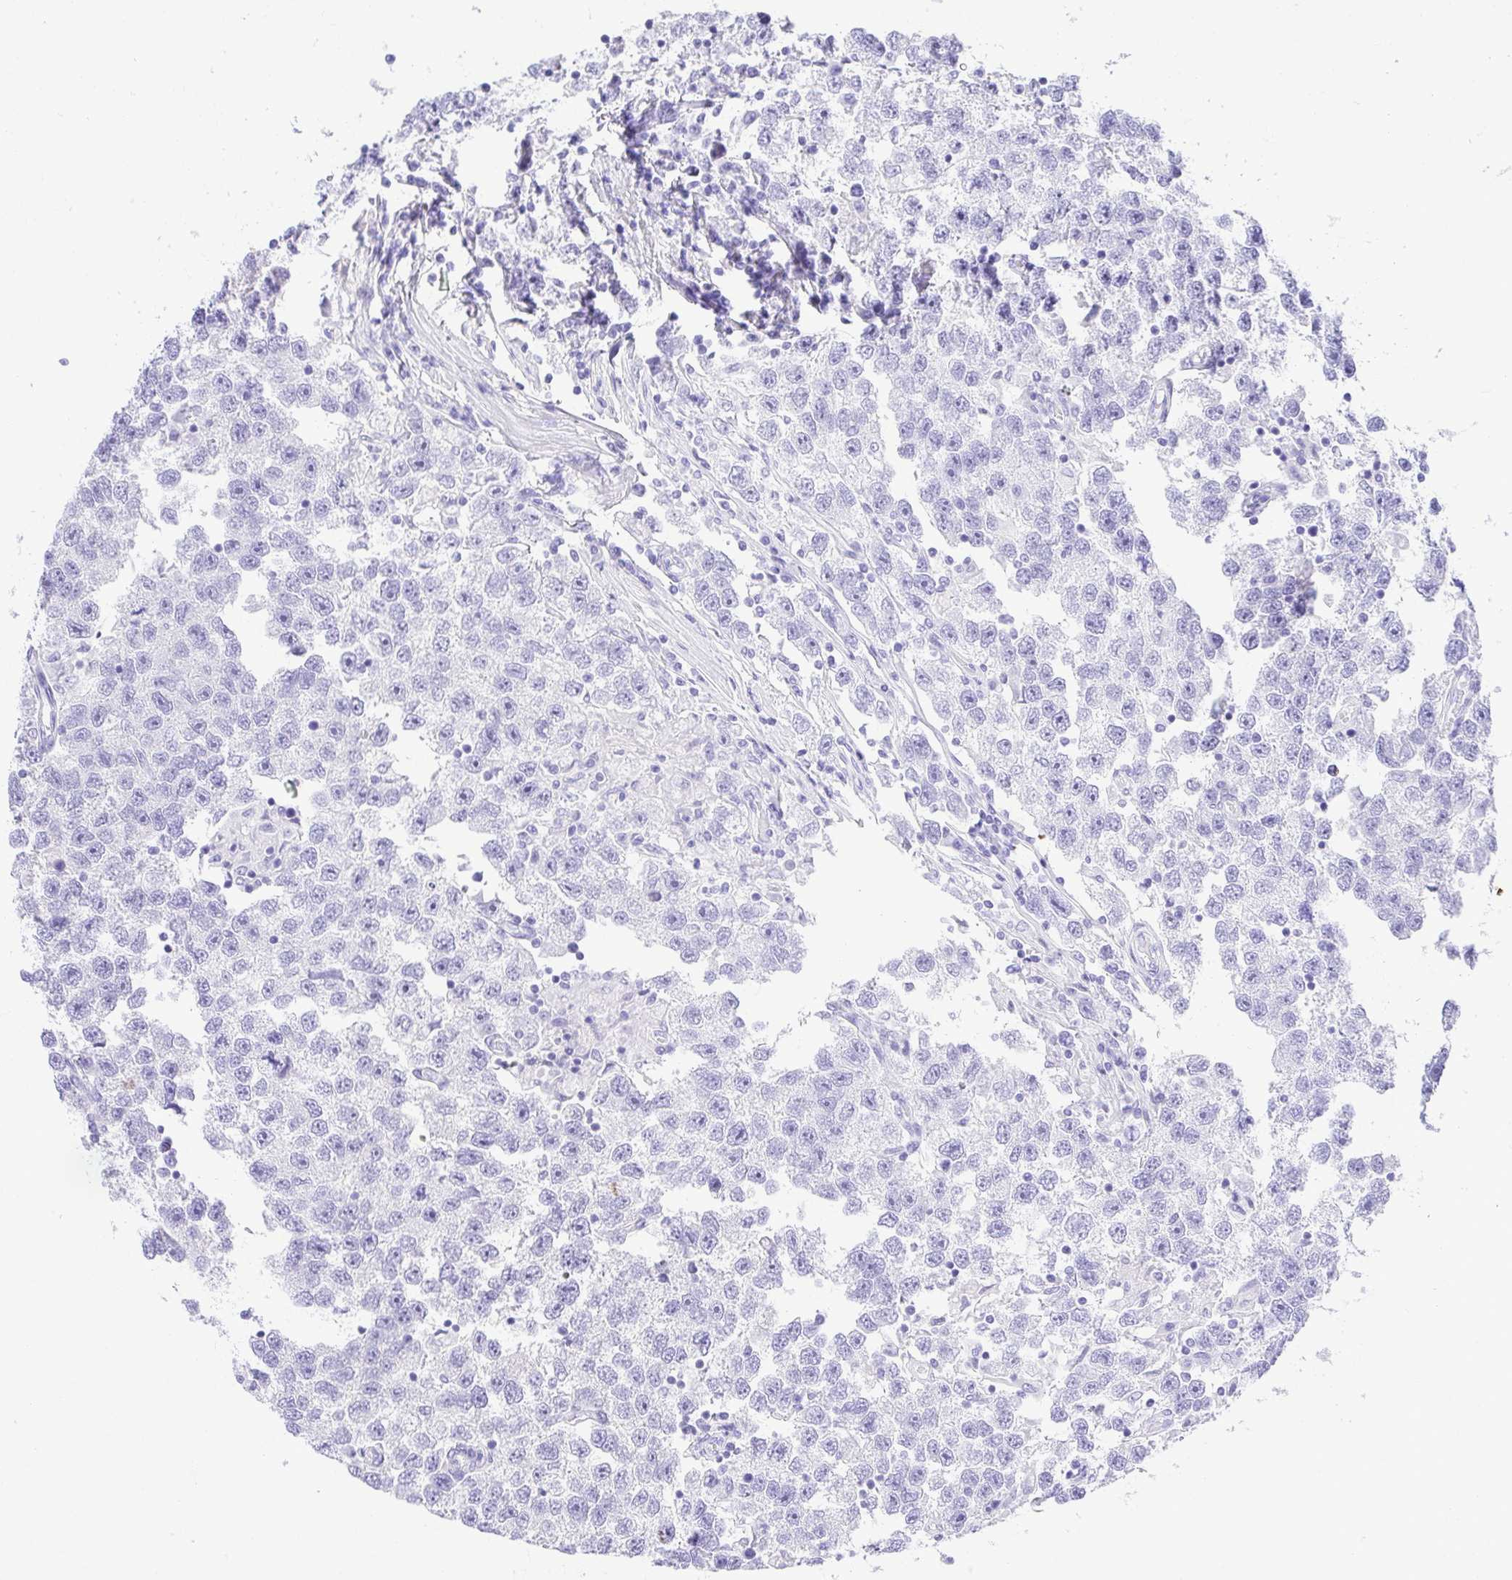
{"staining": {"intensity": "negative", "quantity": "none", "location": "none"}, "tissue": "testis cancer", "cell_type": "Tumor cells", "image_type": "cancer", "snomed": [{"axis": "morphology", "description": "Seminoma, NOS"}, {"axis": "topography", "description": "Testis"}], "caption": "Human testis cancer (seminoma) stained for a protein using IHC shows no staining in tumor cells.", "gene": "CDSN", "patient": {"sex": "male", "age": 26}}